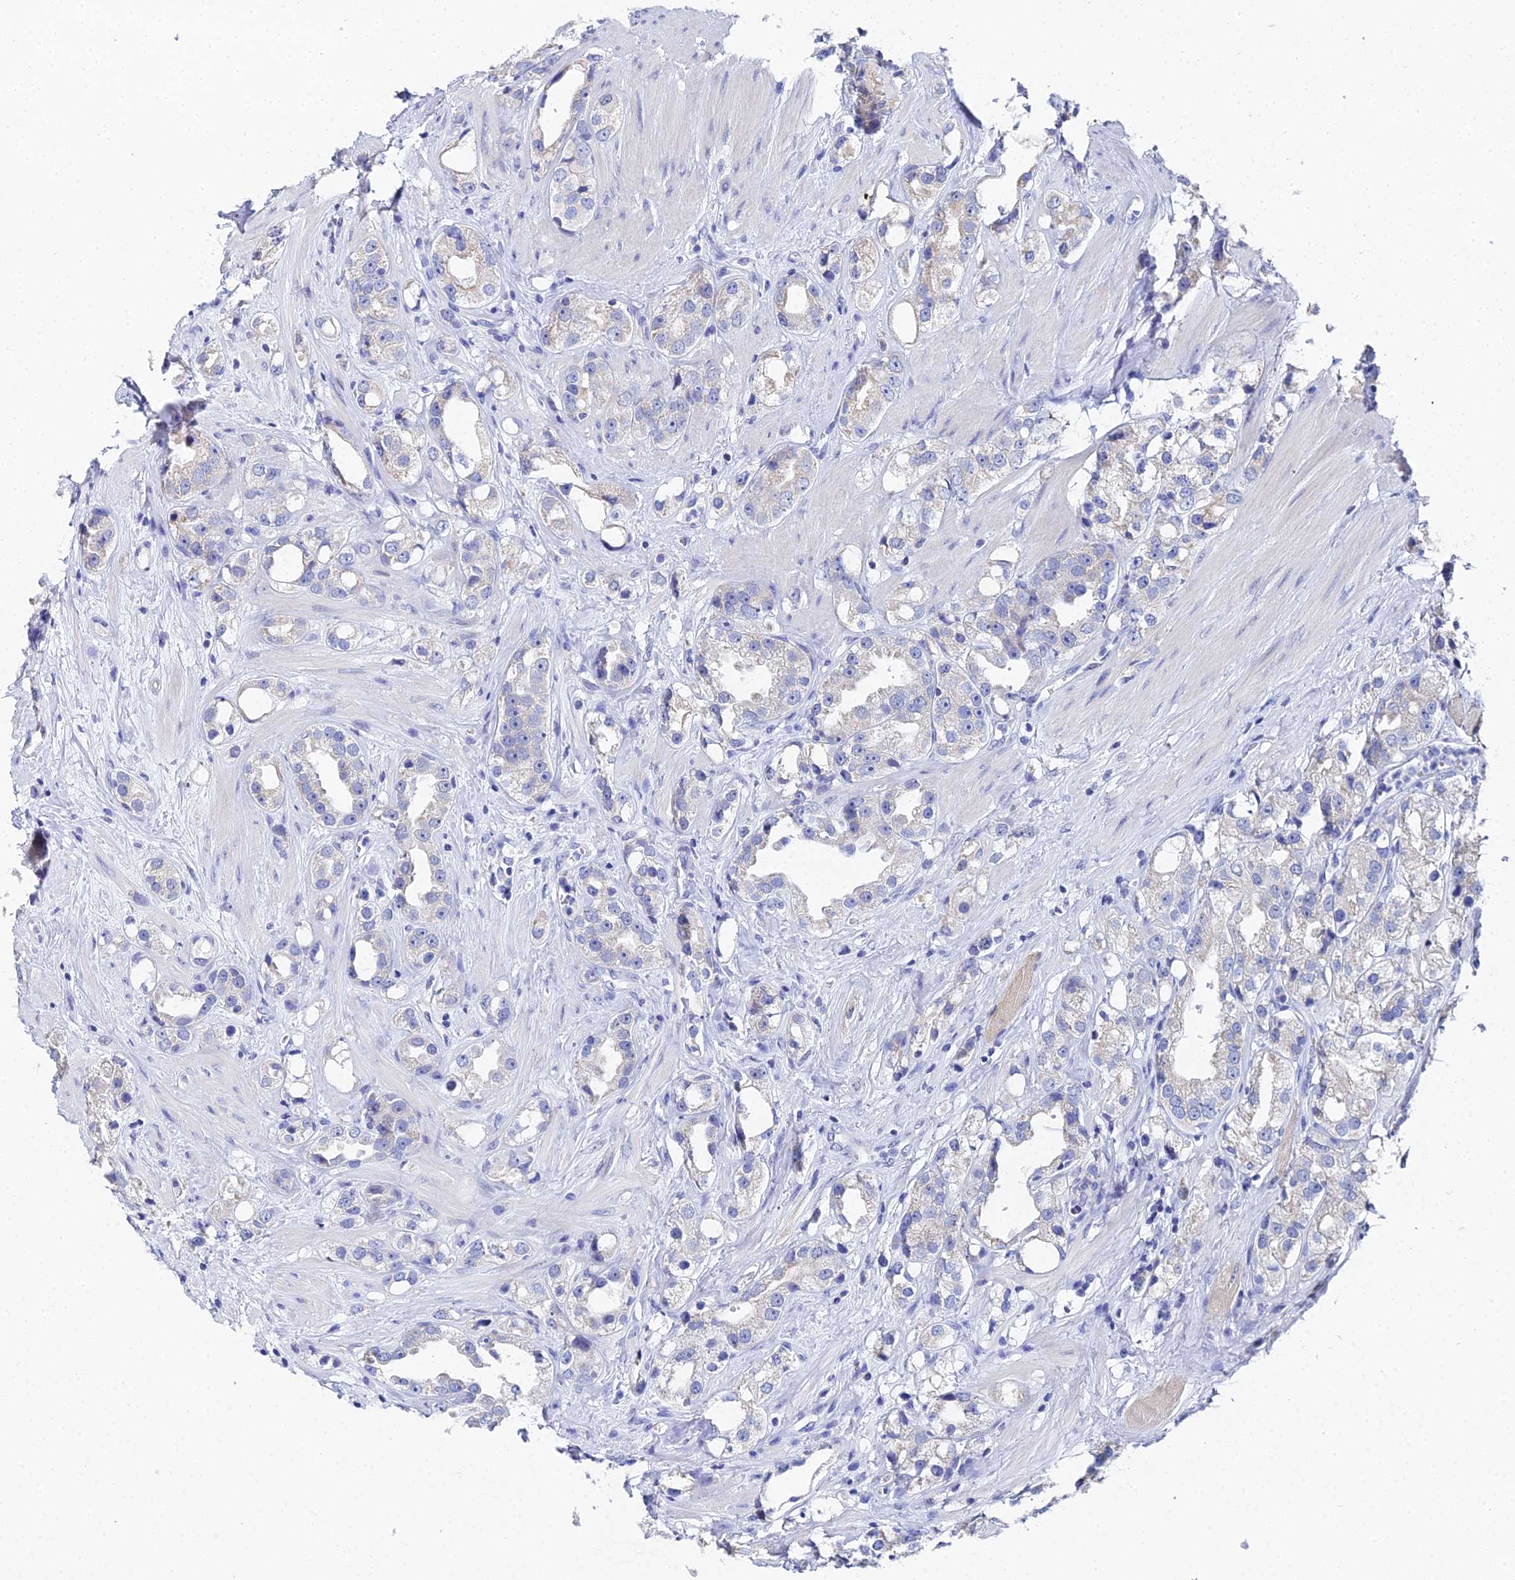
{"staining": {"intensity": "negative", "quantity": "none", "location": "none"}, "tissue": "prostate cancer", "cell_type": "Tumor cells", "image_type": "cancer", "snomed": [{"axis": "morphology", "description": "Adenocarcinoma, NOS"}, {"axis": "topography", "description": "Prostate"}], "caption": "Immunohistochemistry (IHC) image of neoplastic tissue: prostate cancer stained with DAB shows no significant protein expression in tumor cells.", "gene": "OCM", "patient": {"sex": "male", "age": 79}}